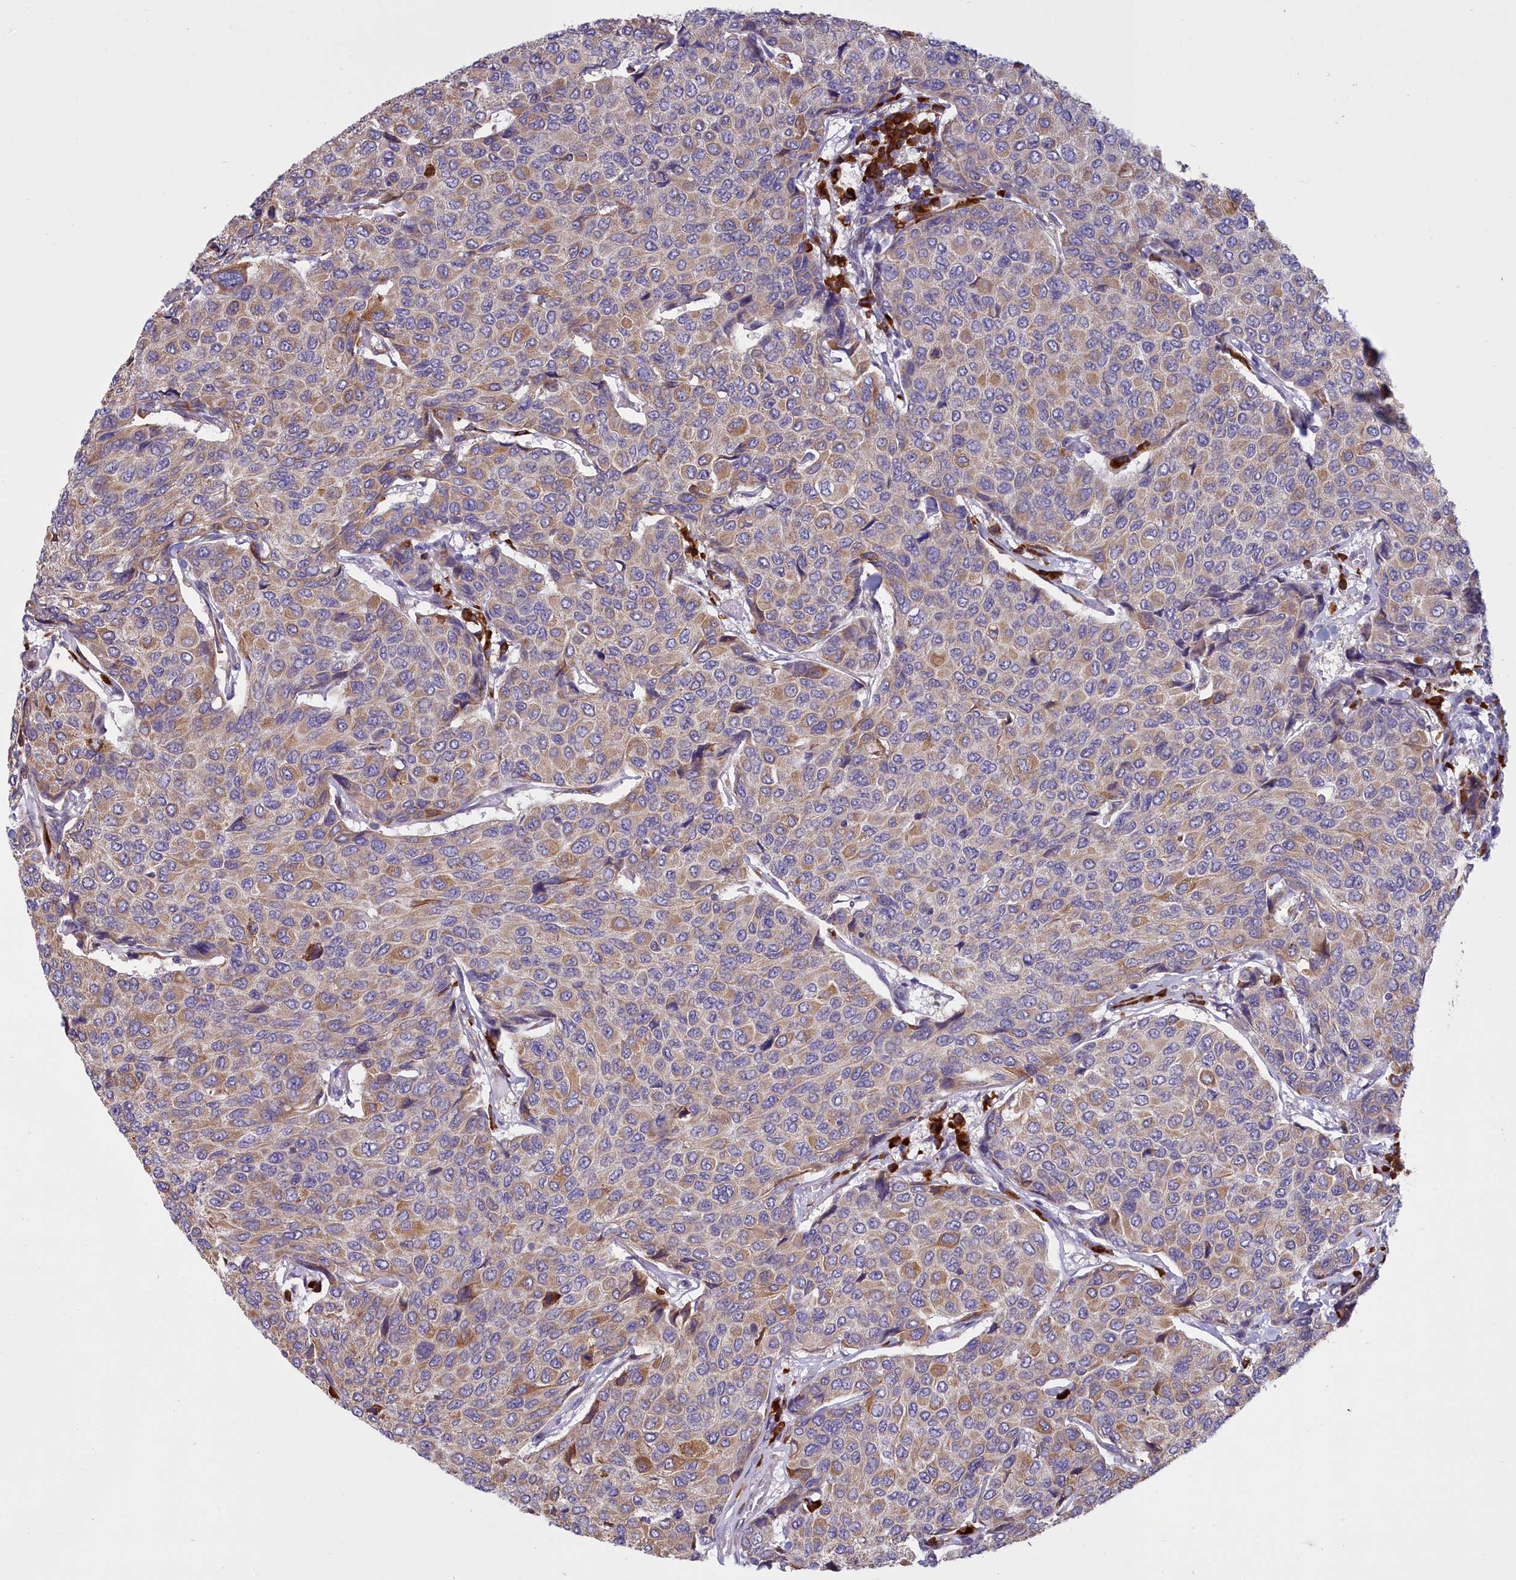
{"staining": {"intensity": "moderate", "quantity": ">75%", "location": "cytoplasmic/membranous"}, "tissue": "breast cancer", "cell_type": "Tumor cells", "image_type": "cancer", "snomed": [{"axis": "morphology", "description": "Duct carcinoma"}, {"axis": "topography", "description": "Breast"}], "caption": "Immunohistochemistry of breast intraductal carcinoma exhibits medium levels of moderate cytoplasmic/membranous staining in approximately >75% of tumor cells.", "gene": "HM13", "patient": {"sex": "female", "age": 55}}